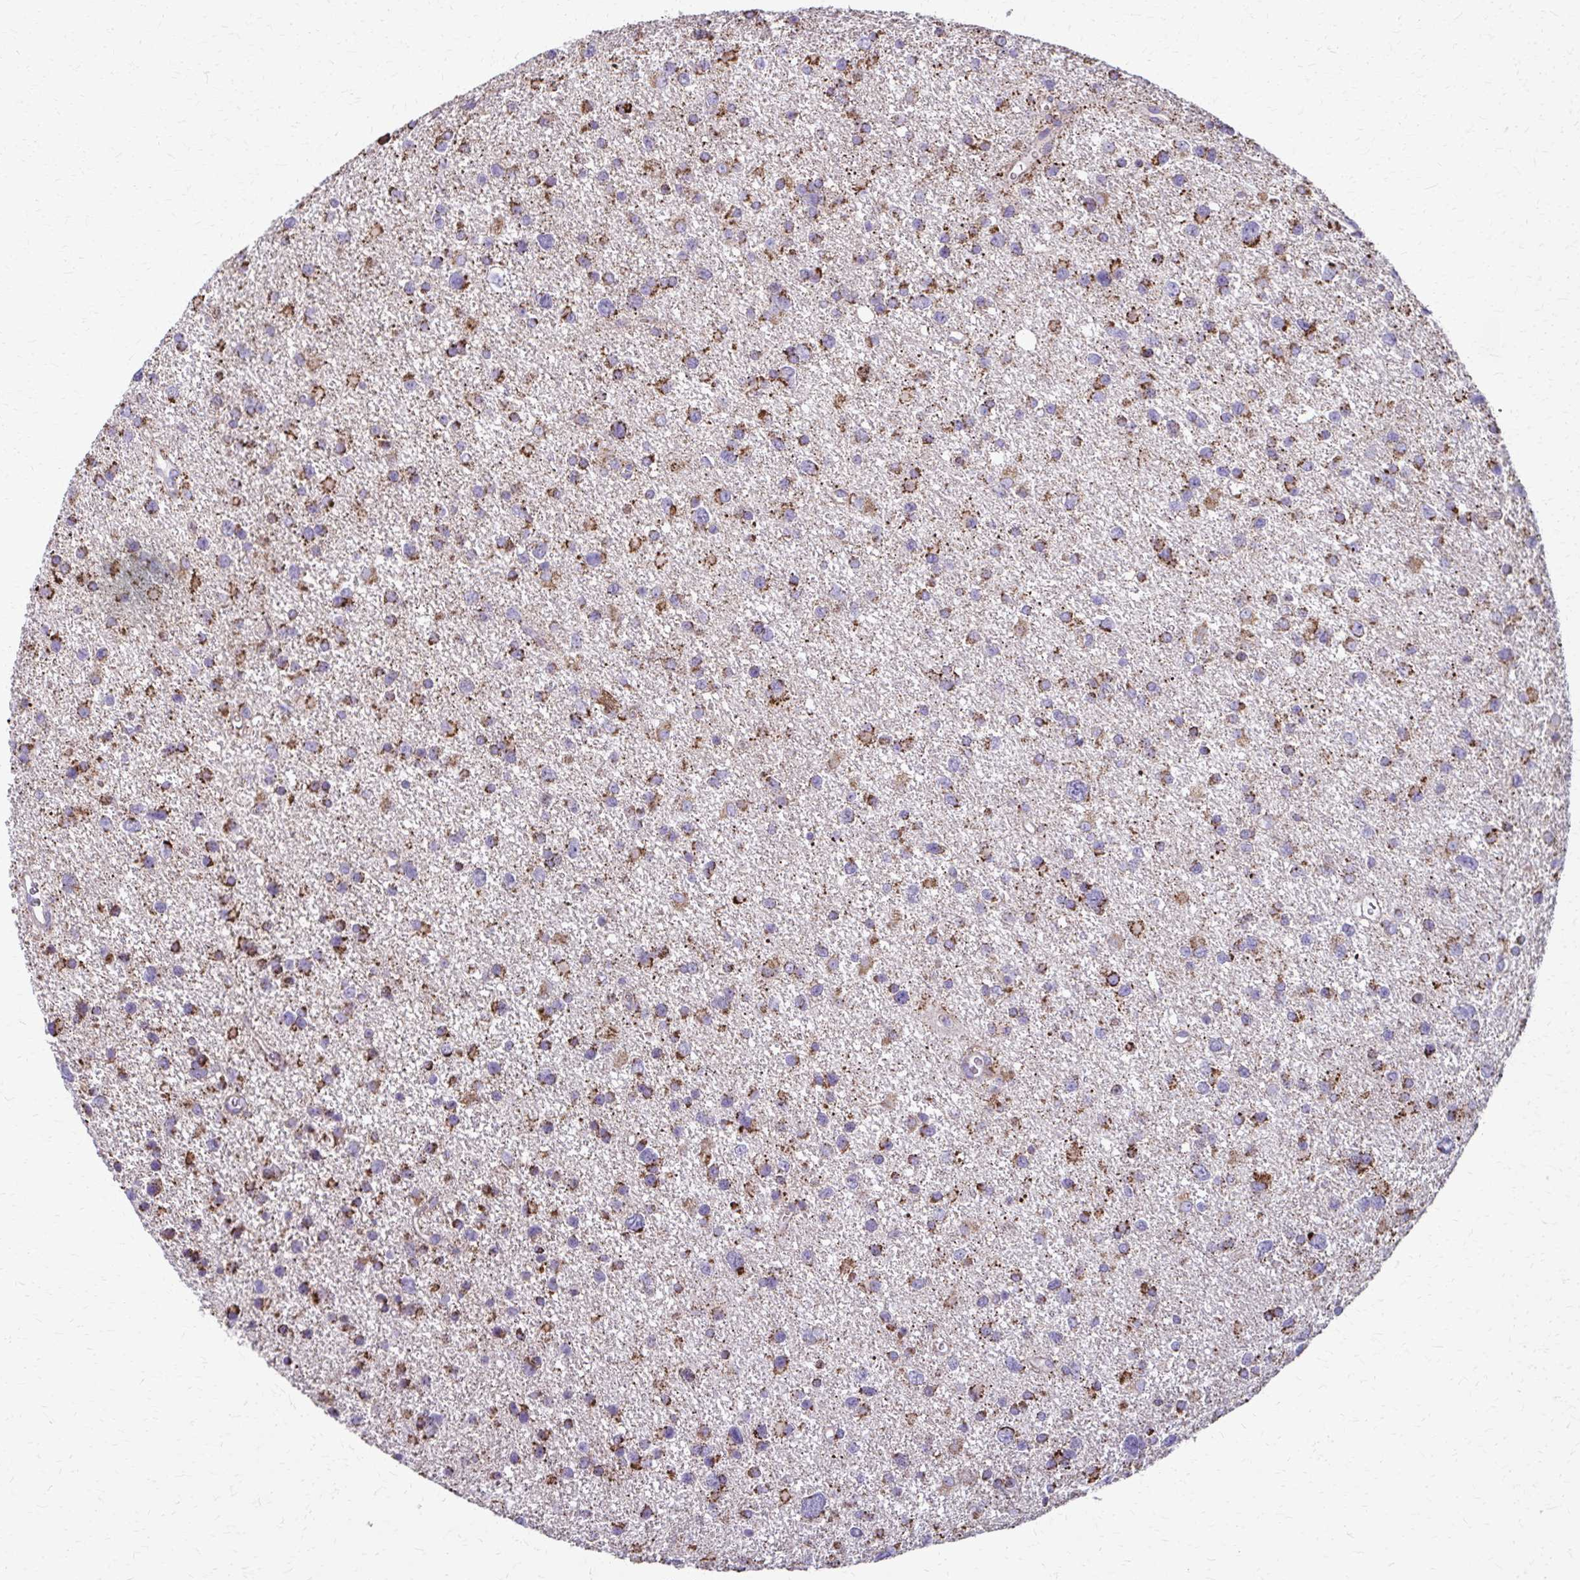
{"staining": {"intensity": "strong", "quantity": ">75%", "location": "cytoplasmic/membranous"}, "tissue": "glioma", "cell_type": "Tumor cells", "image_type": "cancer", "snomed": [{"axis": "morphology", "description": "Glioma, malignant, Low grade"}, {"axis": "topography", "description": "Brain"}], "caption": "Tumor cells reveal high levels of strong cytoplasmic/membranous positivity in about >75% of cells in malignant low-grade glioma.", "gene": "TVP23A", "patient": {"sex": "female", "age": 55}}